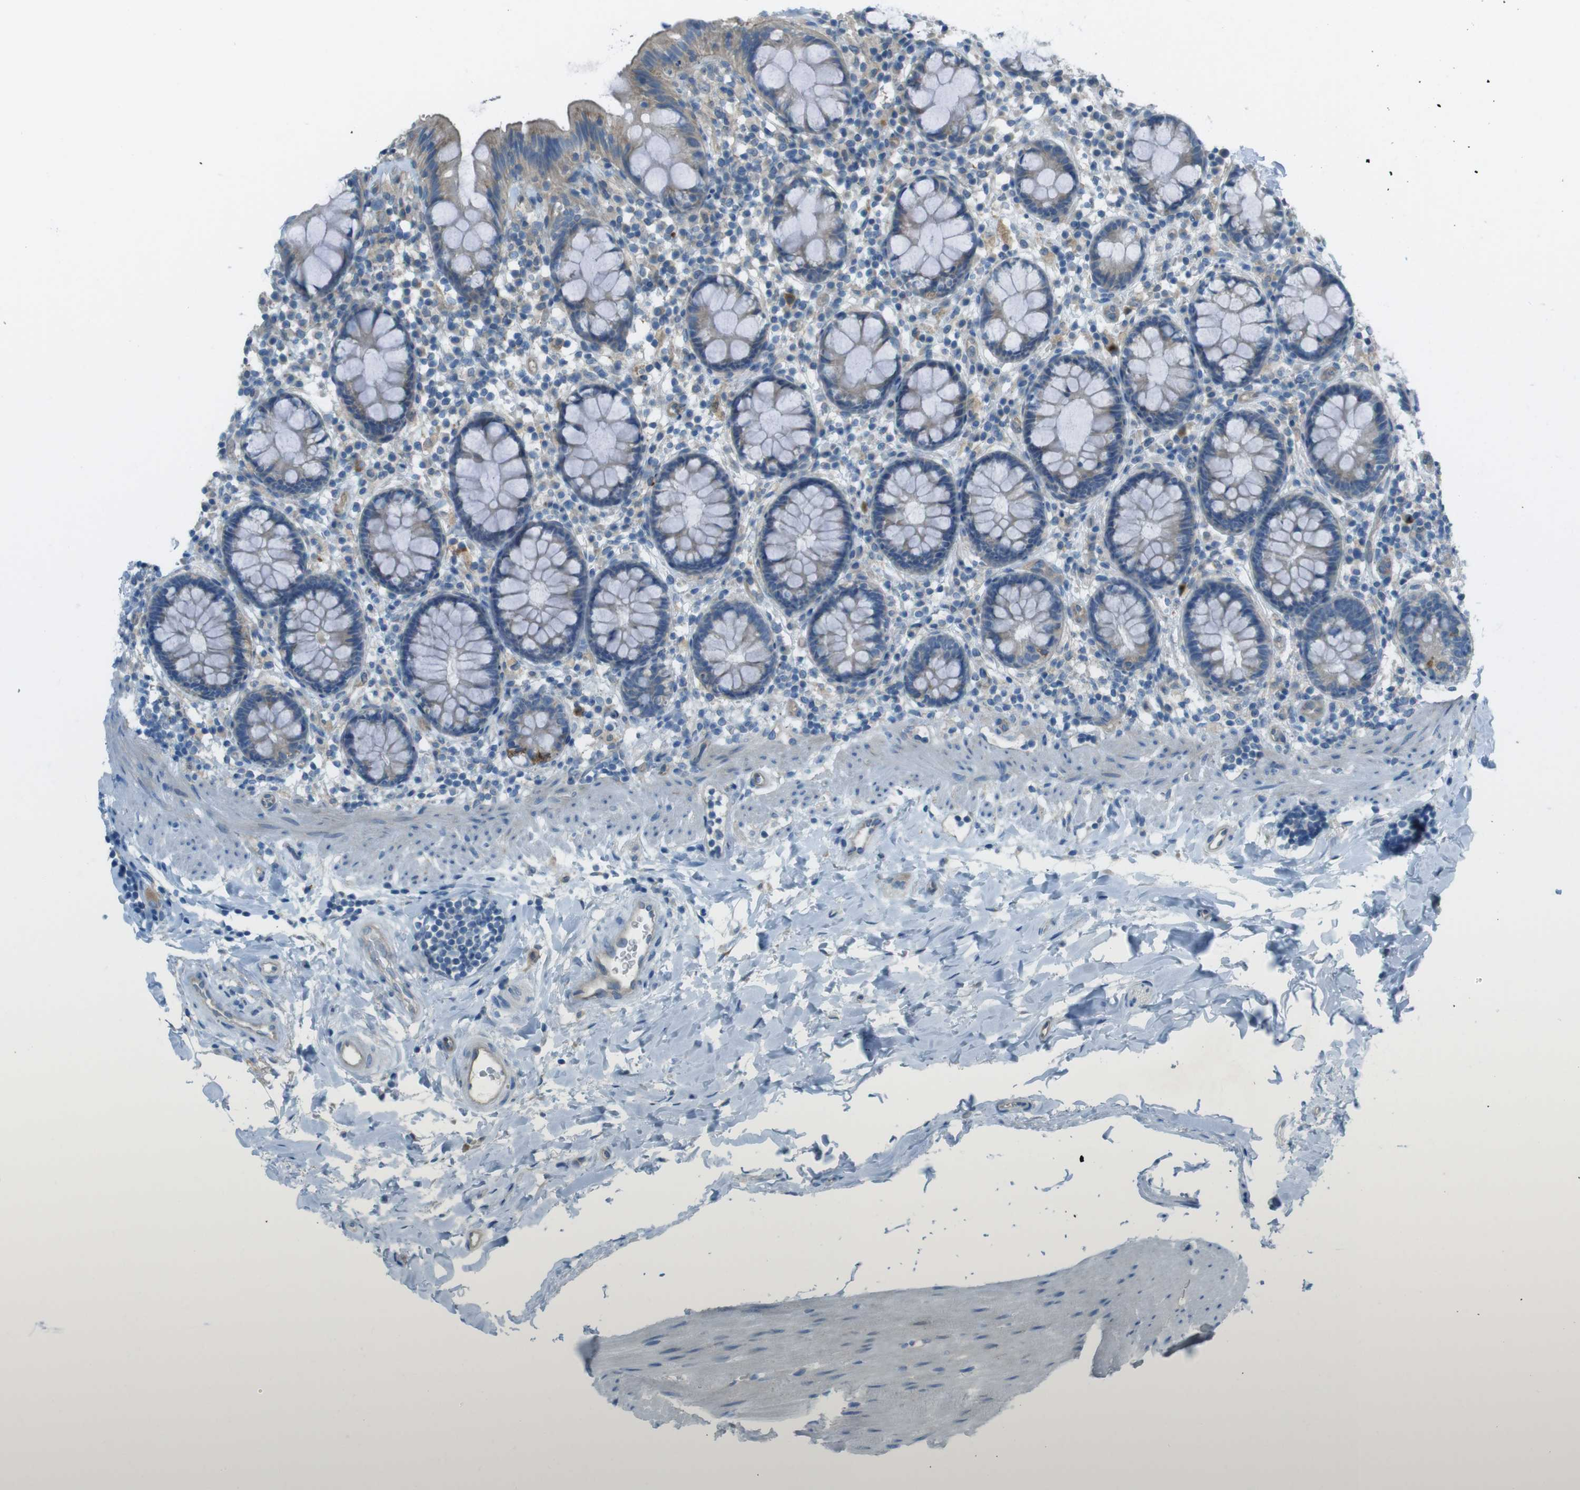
{"staining": {"intensity": "weak", "quantity": ">75%", "location": "cytoplasmic/membranous"}, "tissue": "colon", "cell_type": "Endothelial cells", "image_type": "normal", "snomed": [{"axis": "morphology", "description": "Normal tissue, NOS"}, {"axis": "topography", "description": "Colon"}], "caption": "Immunohistochemical staining of benign colon shows weak cytoplasmic/membranous protein staining in approximately >75% of endothelial cells.", "gene": "TMEM41B", "patient": {"sex": "female", "age": 80}}